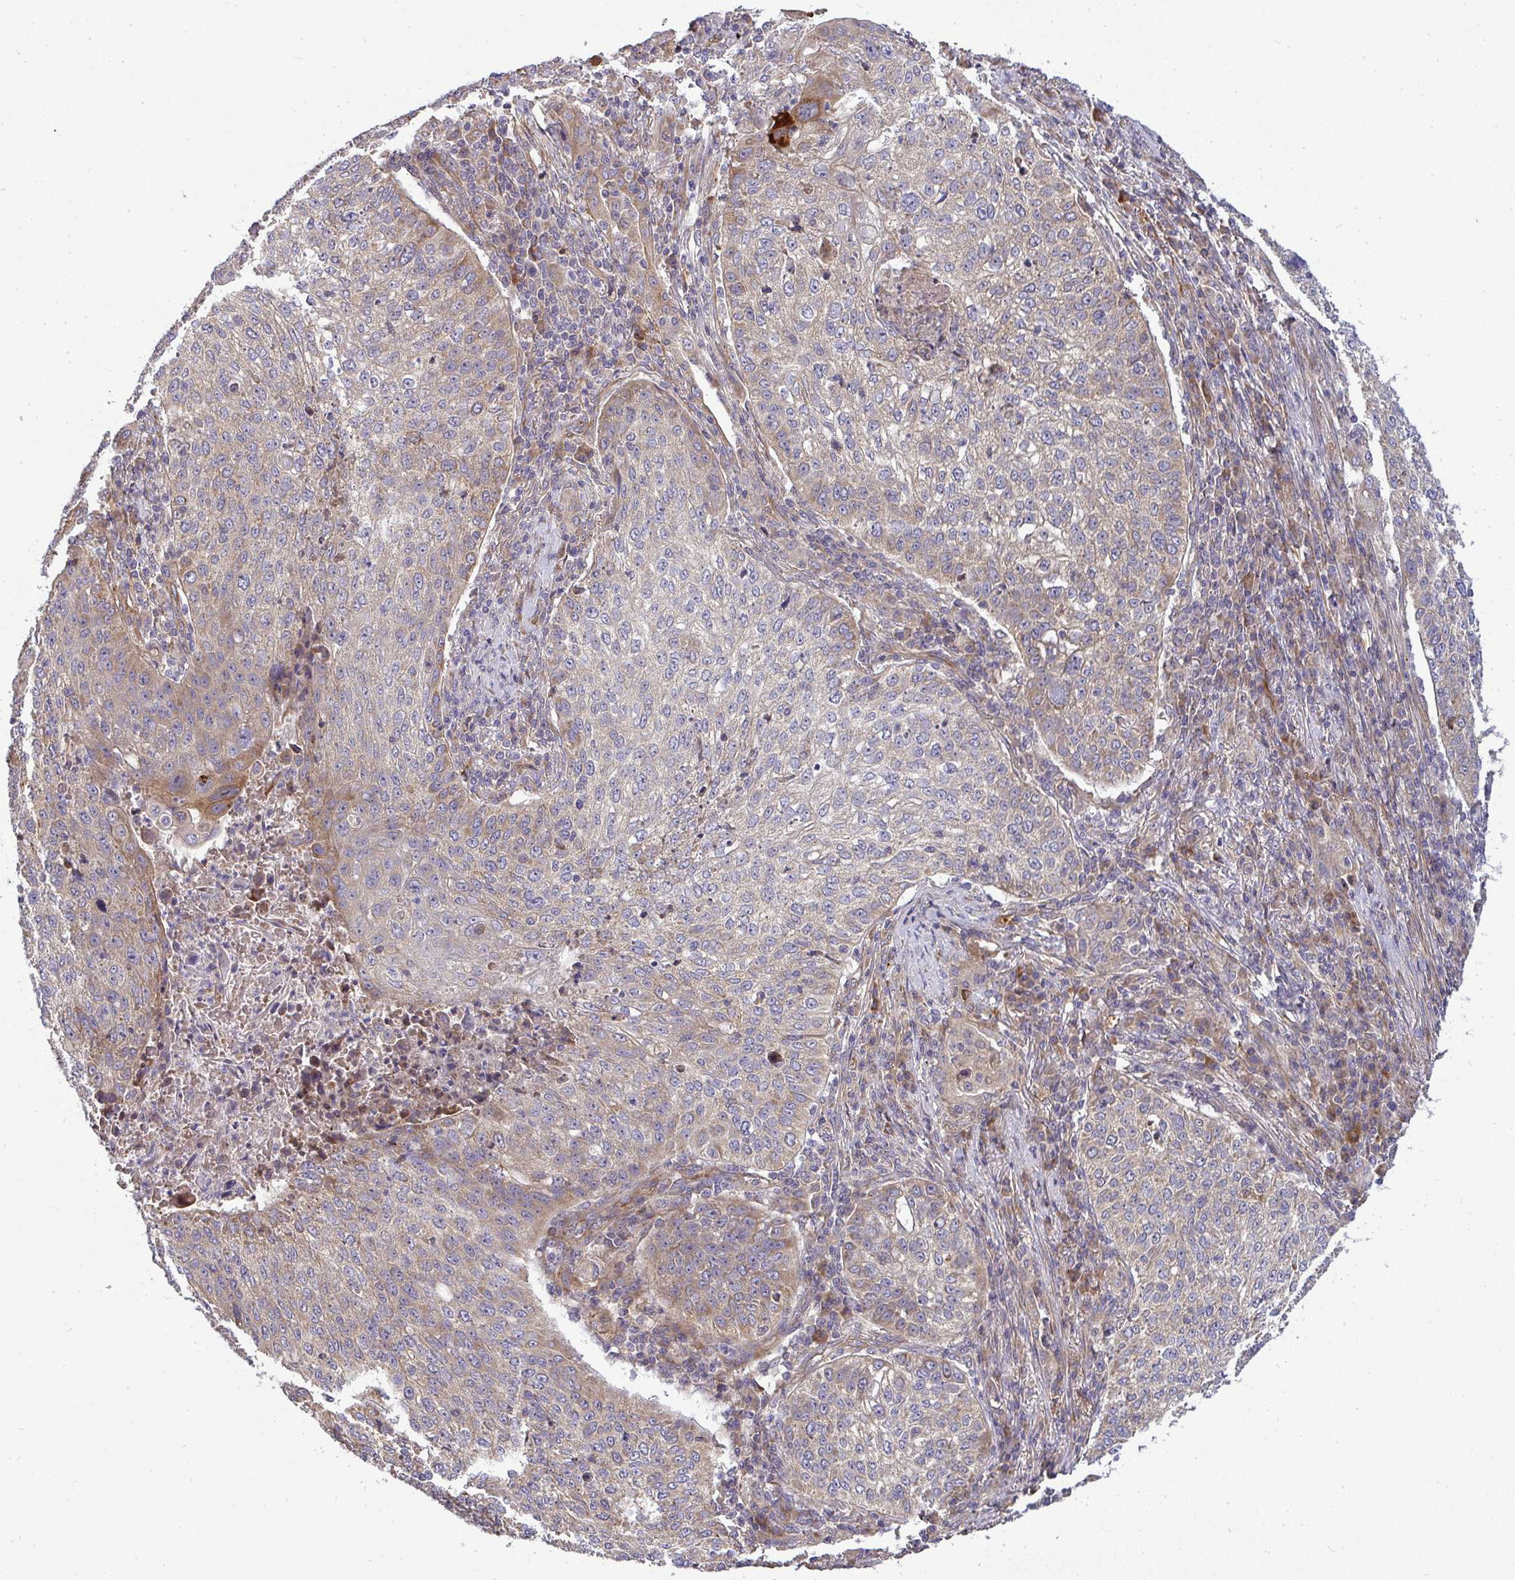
{"staining": {"intensity": "moderate", "quantity": "25%-75%", "location": "cytoplasmic/membranous"}, "tissue": "lung cancer", "cell_type": "Tumor cells", "image_type": "cancer", "snomed": [{"axis": "morphology", "description": "Squamous cell carcinoma, NOS"}, {"axis": "topography", "description": "Lung"}], "caption": "Protein analysis of lung cancer tissue reveals moderate cytoplasmic/membranous positivity in about 25%-75% of tumor cells. The protein is stained brown, and the nuclei are stained in blue (DAB (3,3'-diaminobenzidine) IHC with brightfield microscopy, high magnification).", "gene": "B4GALT6", "patient": {"sex": "male", "age": 63}}